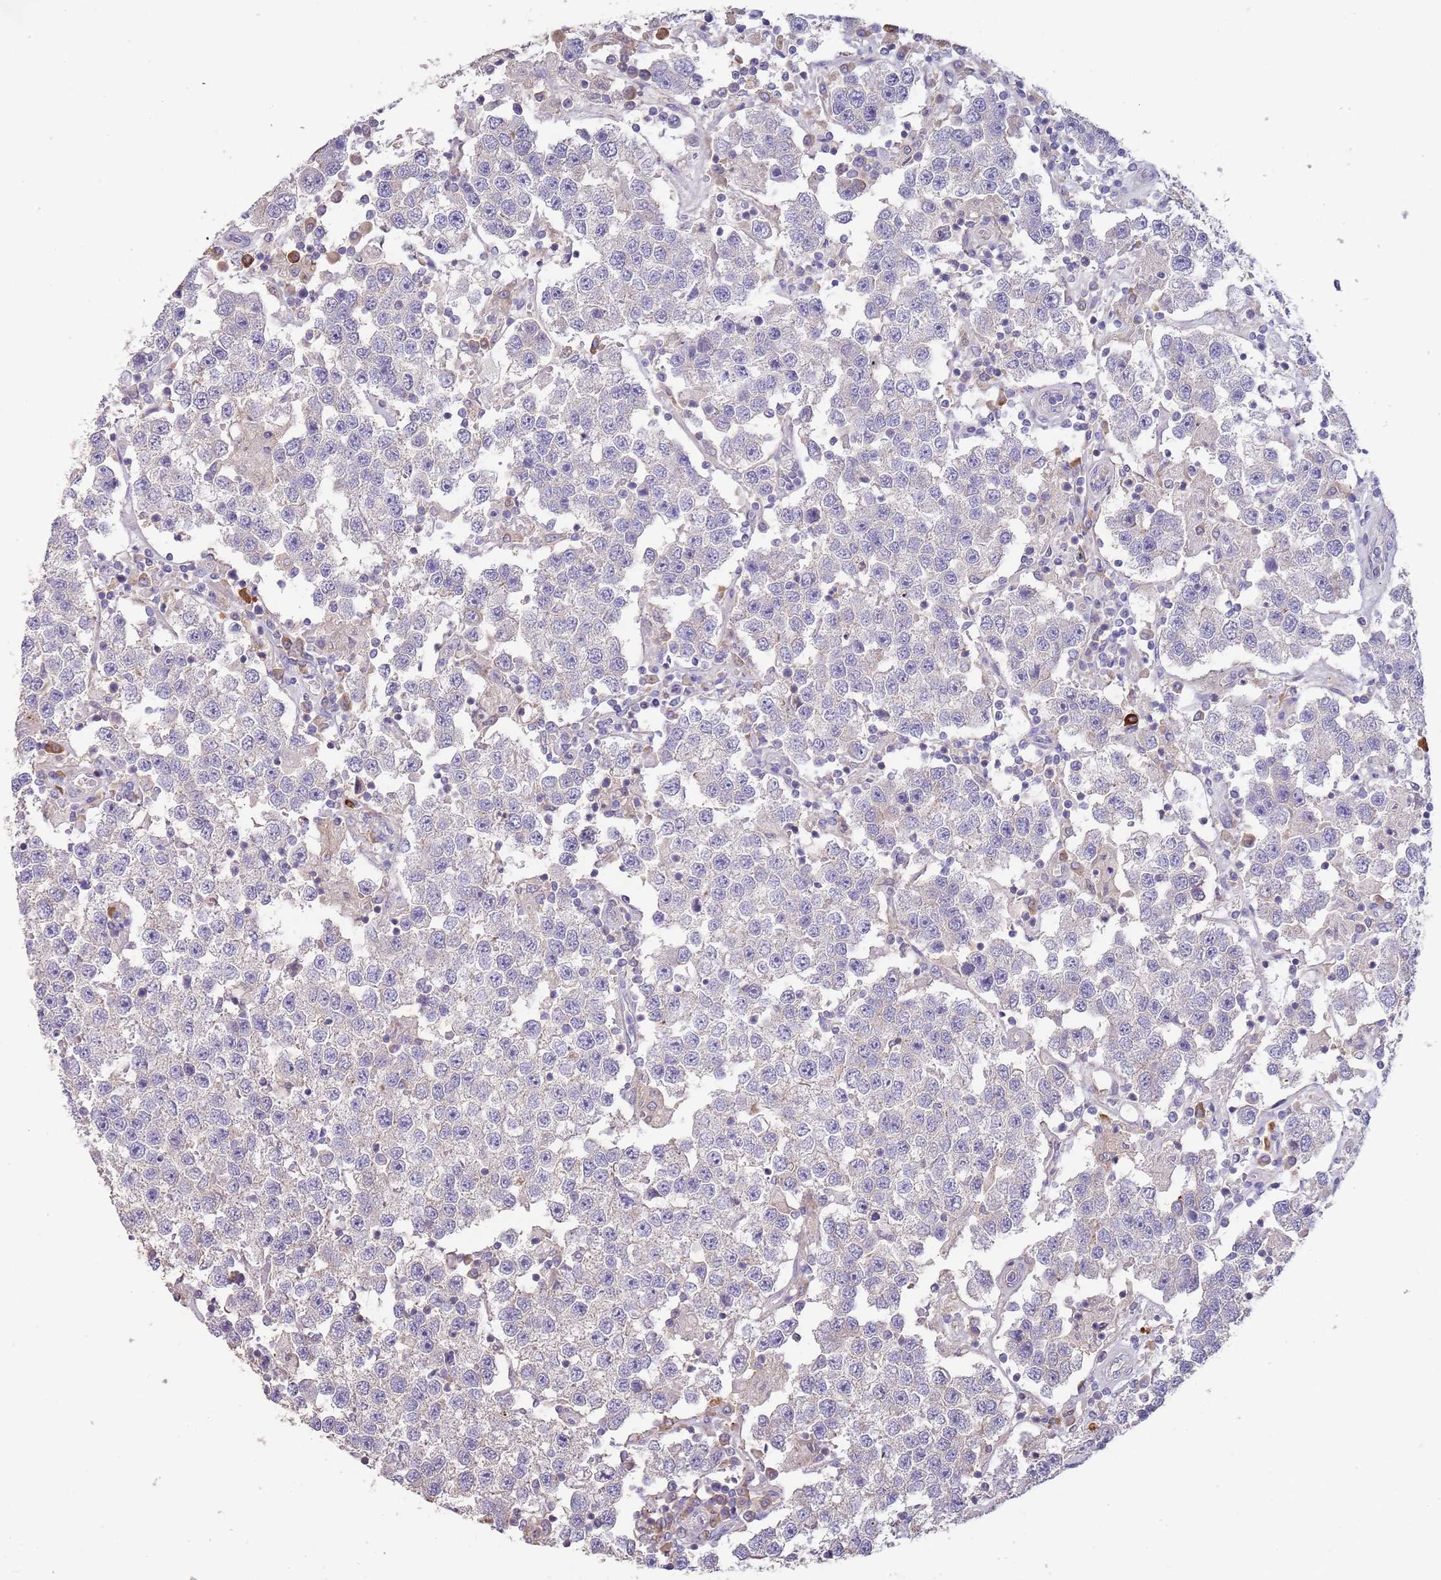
{"staining": {"intensity": "negative", "quantity": "none", "location": "none"}, "tissue": "testis cancer", "cell_type": "Tumor cells", "image_type": "cancer", "snomed": [{"axis": "morphology", "description": "Seminoma, NOS"}, {"axis": "topography", "description": "Testis"}], "caption": "A high-resolution micrograph shows immunohistochemistry (IHC) staining of seminoma (testis), which exhibits no significant positivity in tumor cells.", "gene": "SUSD1", "patient": {"sex": "male", "age": 37}}